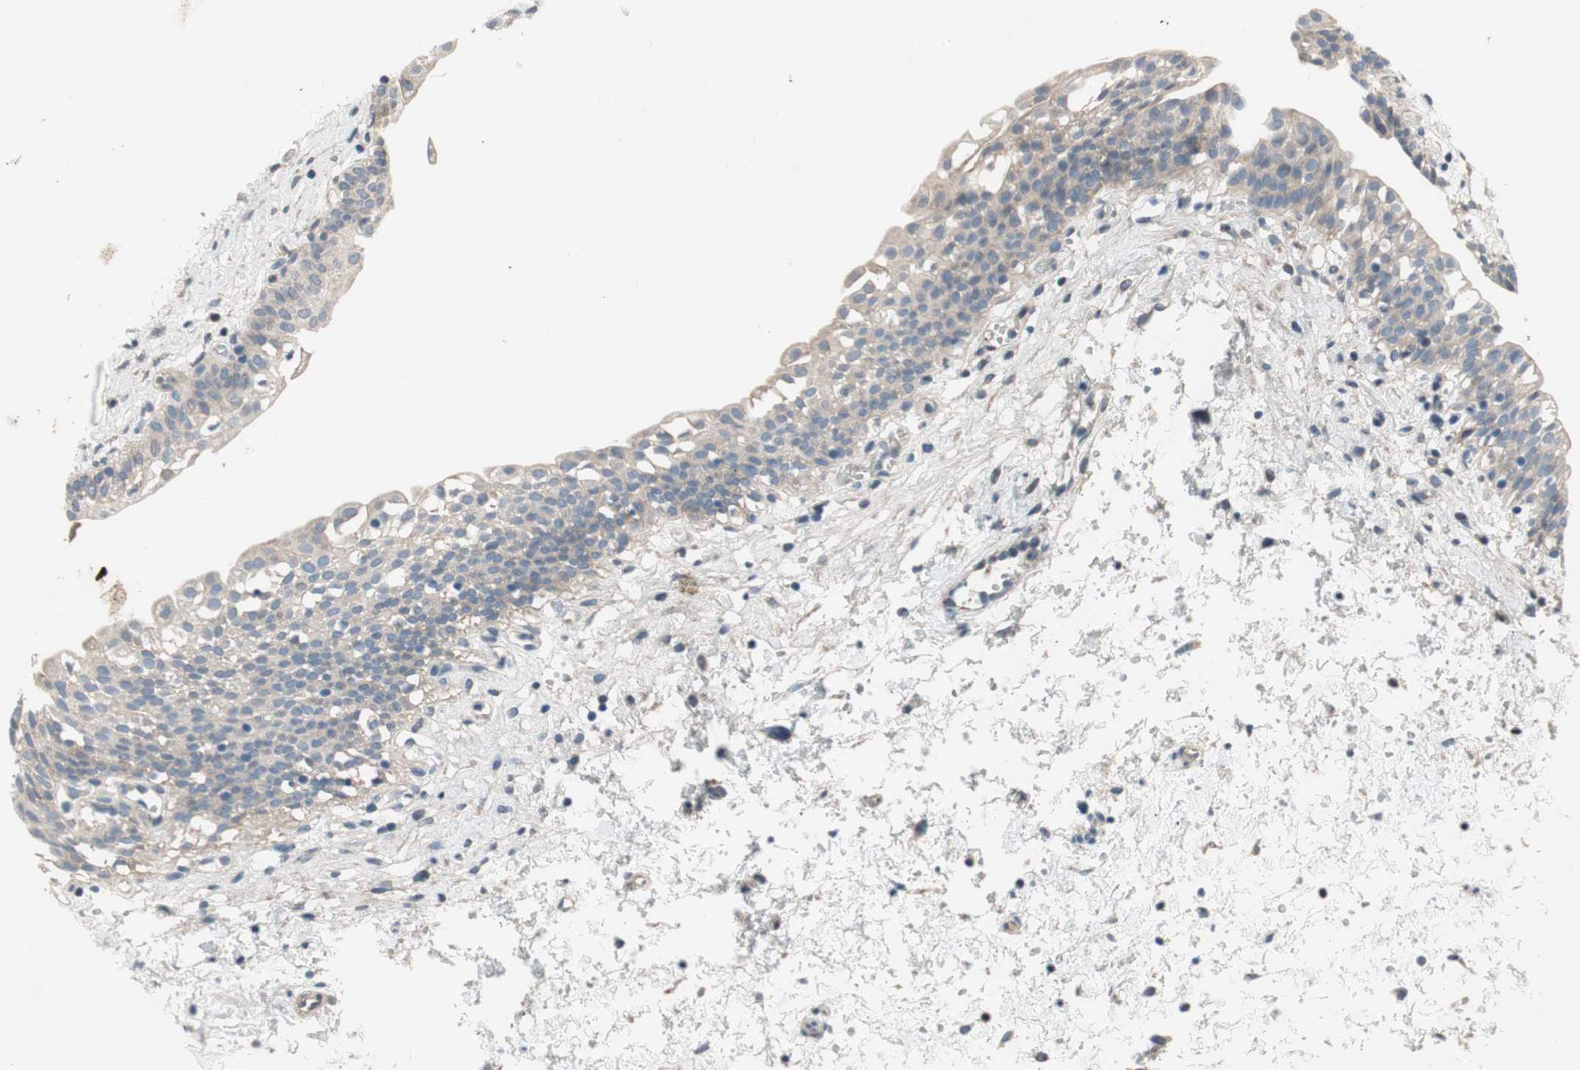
{"staining": {"intensity": "negative", "quantity": "none", "location": "none"}, "tissue": "urinary bladder", "cell_type": "Urothelial cells", "image_type": "normal", "snomed": [{"axis": "morphology", "description": "Normal tissue, NOS"}, {"axis": "topography", "description": "Urinary bladder"}], "caption": "This is a micrograph of immunohistochemistry staining of unremarkable urinary bladder, which shows no expression in urothelial cells.", "gene": "TACR3", "patient": {"sex": "male", "age": 55}}